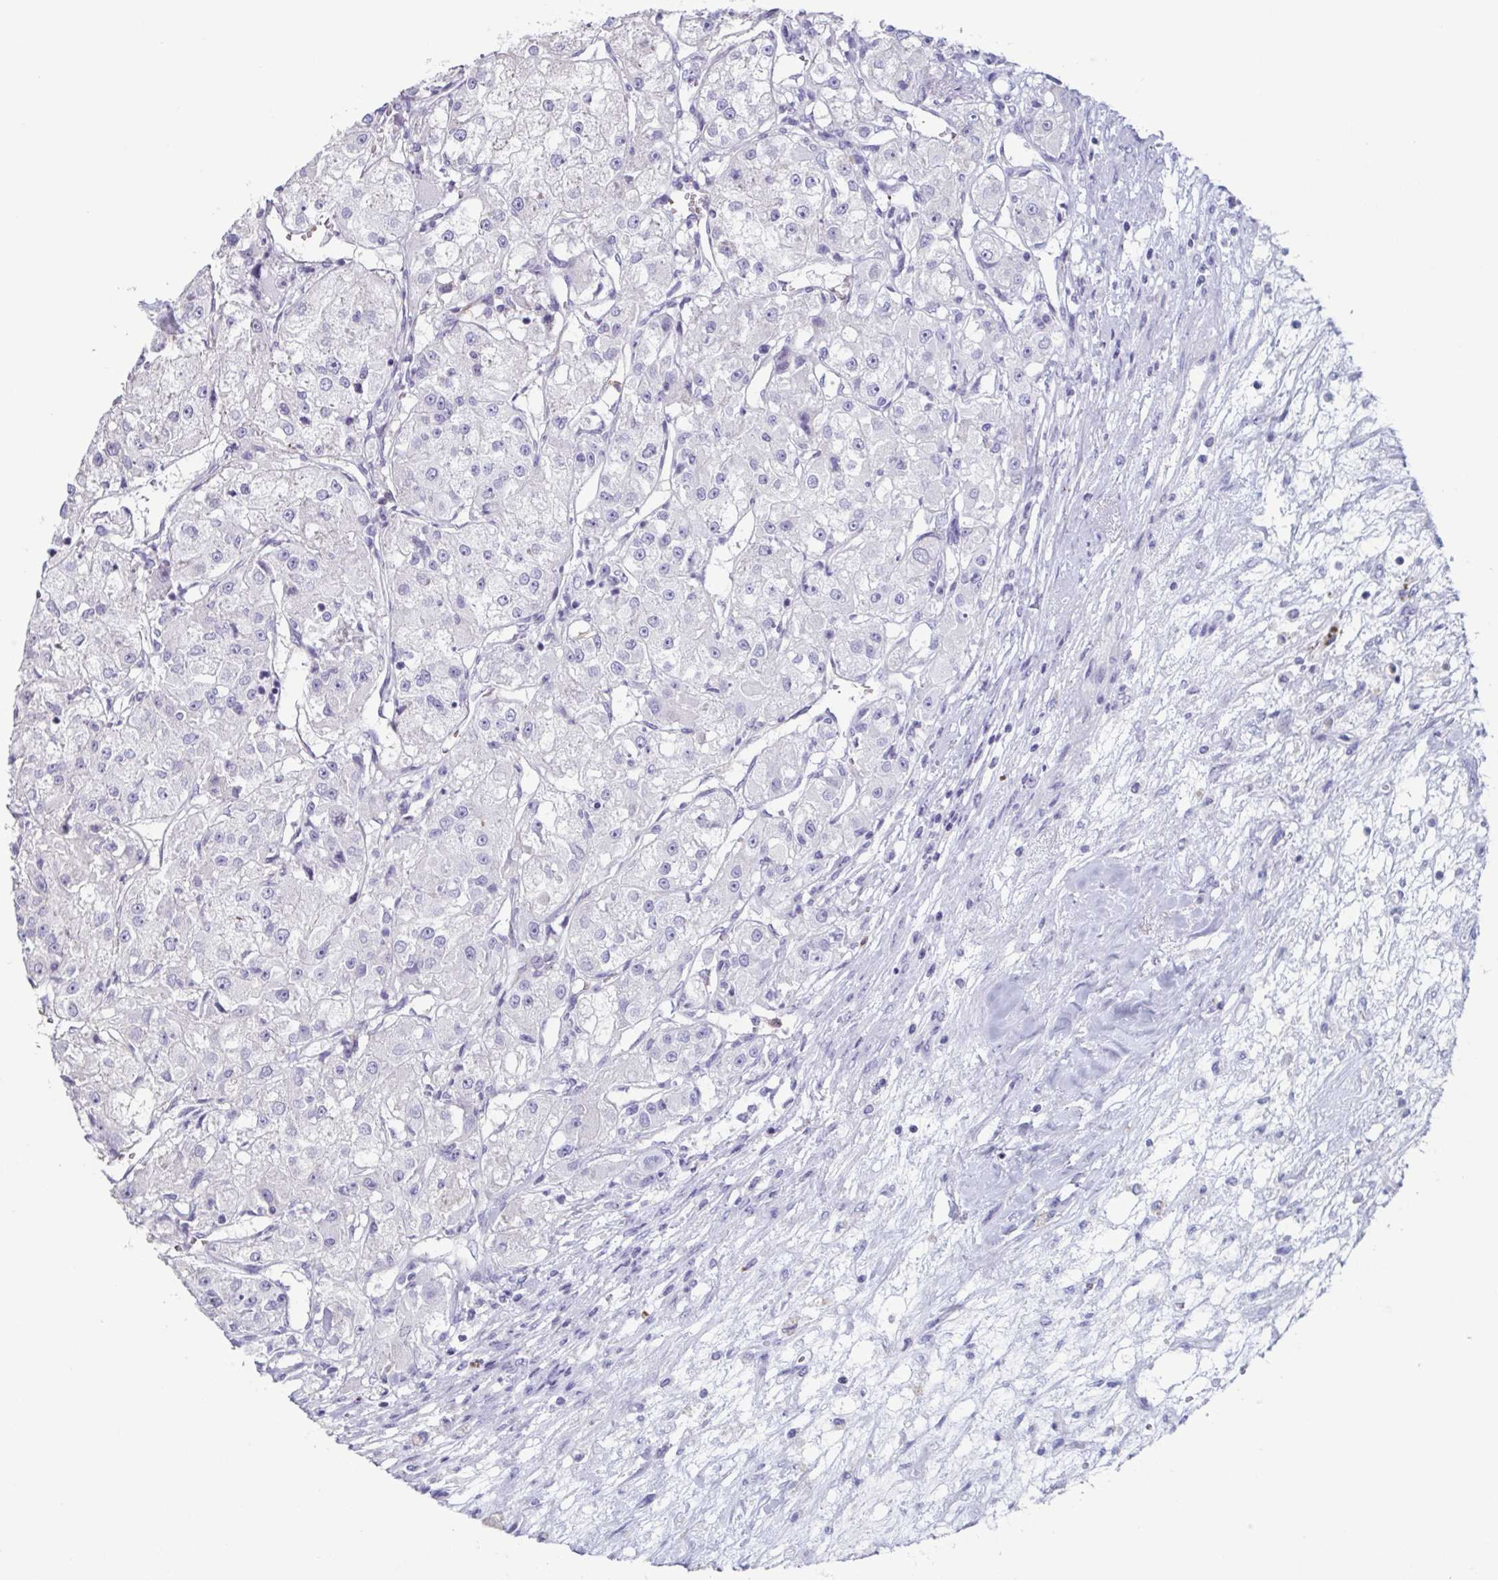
{"staining": {"intensity": "negative", "quantity": "none", "location": "none"}, "tissue": "renal cancer", "cell_type": "Tumor cells", "image_type": "cancer", "snomed": [{"axis": "morphology", "description": "Adenocarcinoma, NOS"}, {"axis": "topography", "description": "Kidney"}], "caption": "This photomicrograph is of renal adenocarcinoma stained with IHC to label a protein in brown with the nuclei are counter-stained blue. There is no staining in tumor cells. (DAB immunohistochemistry with hematoxylin counter stain).", "gene": "BPI", "patient": {"sex": "female", "age": 63}}